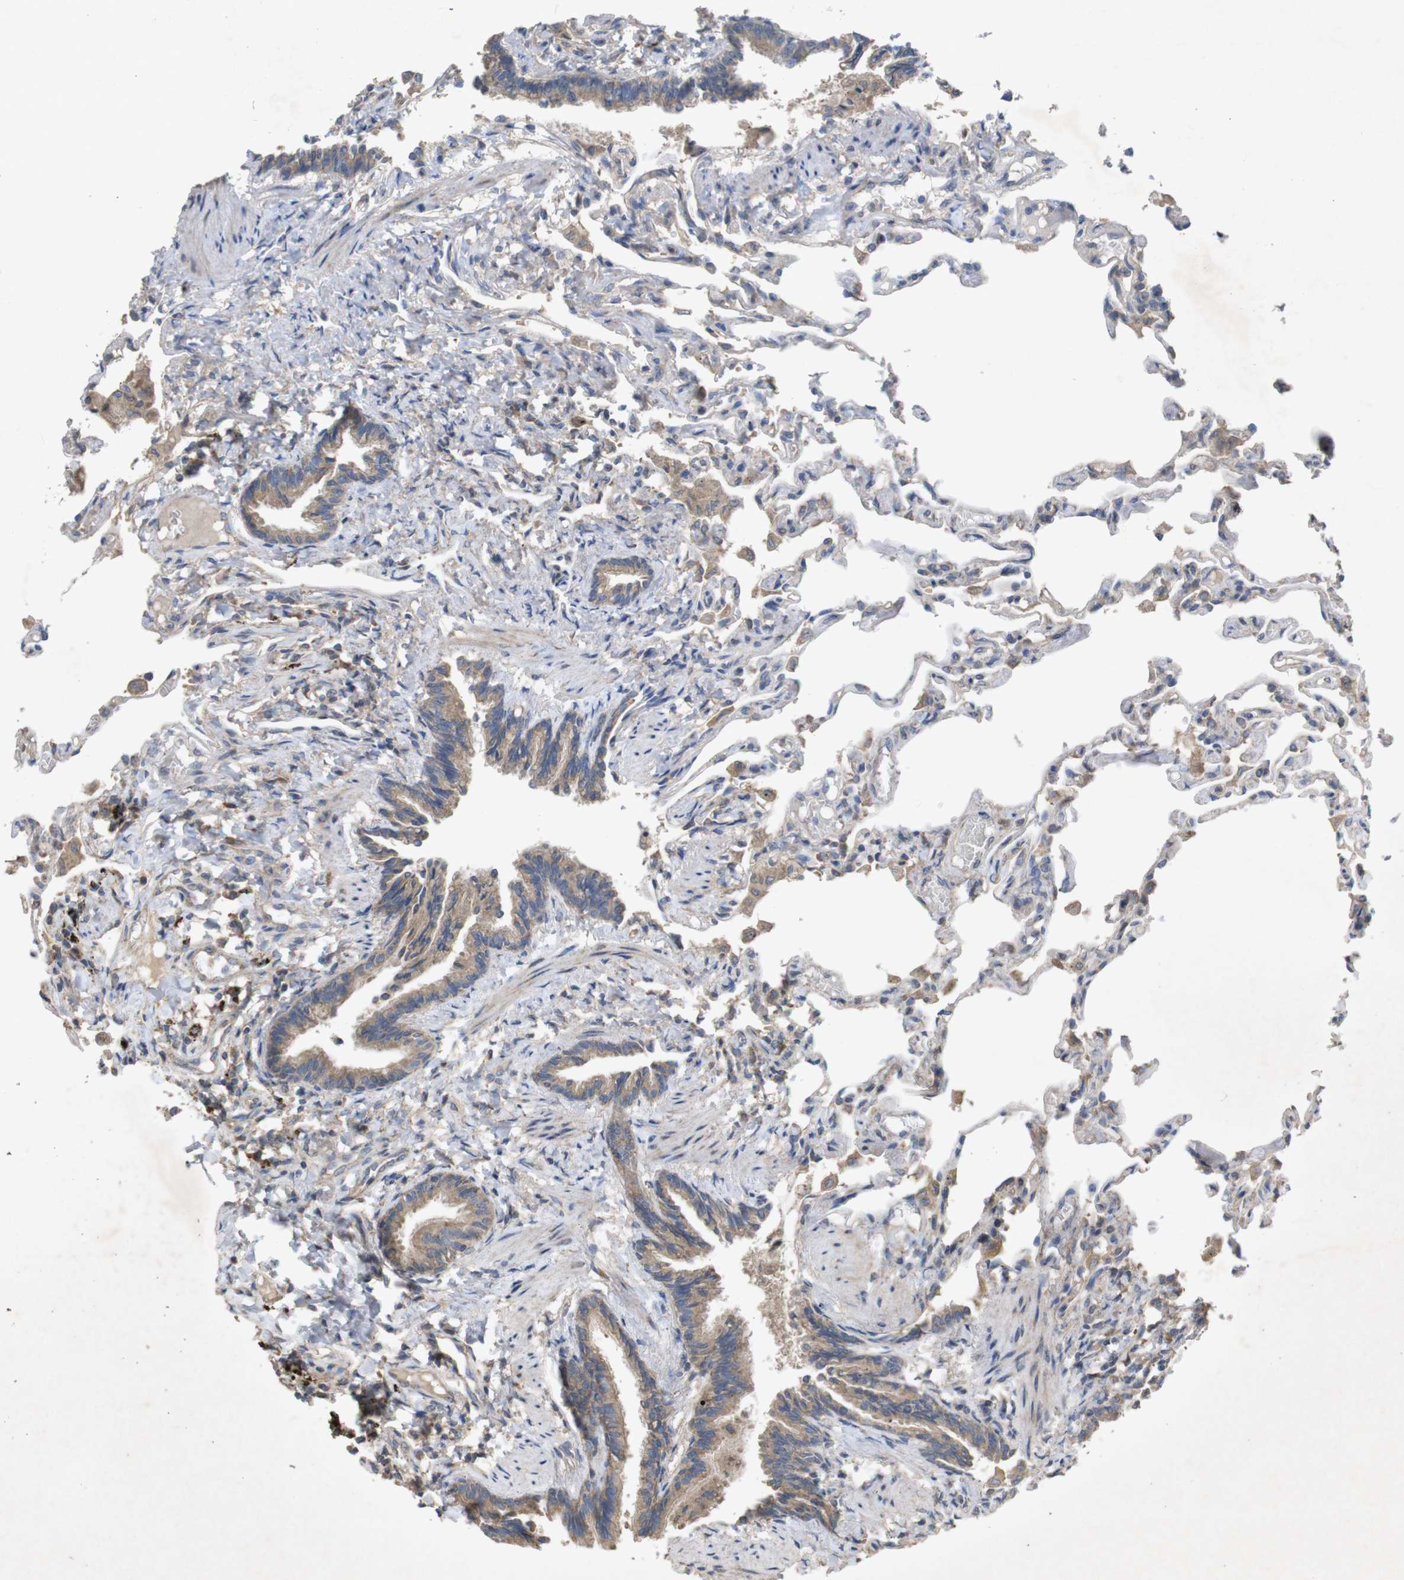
{"staining": {"intensity": "weak", "quantity": ">75%", "location": "cytoplasmic/membranous"}, "tissue": "lung", "cell_type": "Alveolar cells", "image_type": "normal", "snomed": [{"axis": "morphology", "description": "Normal tissue, NOS"}, {"axis": "topography", "description": "Lung"}], "caption": "There is low levels of weak cytoplasmic/membranous expression in alveolar cells of benign lung, as demonstrated by immunohistochemical staining (brown color).", "gene": "KCNS3", "patient": {"sex": "male", "age": 21}}